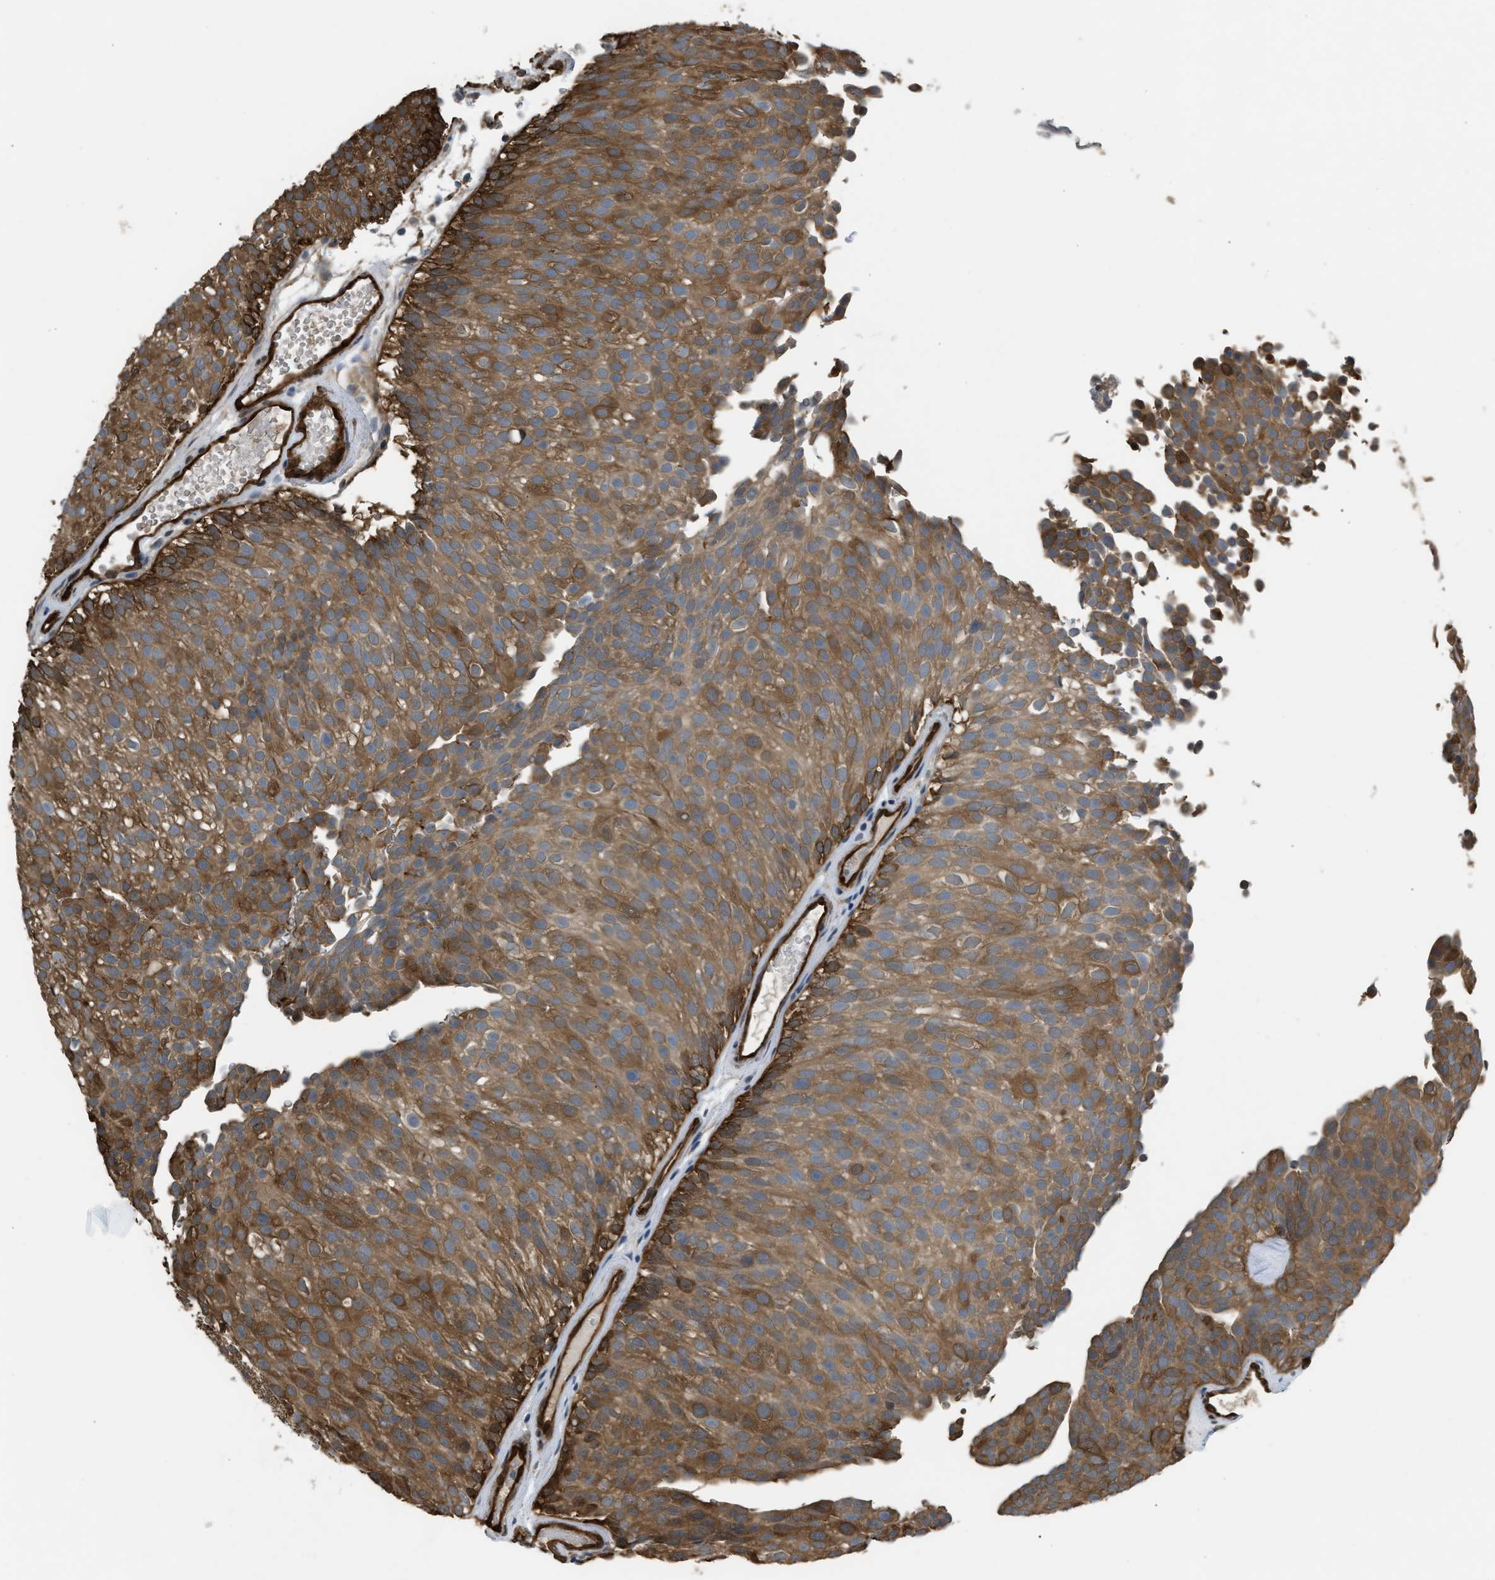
{"staining": {"intensity": "moderate", "quantity": ">75%", "location": "cytoplasmic/membranous"}, "tissue": "urothelial cancer", "cell_type": "Tumor cells", "image_type": "cancer", "snomed": [{"axis": "morphology", "description": "Urothelial carcinoma, Low grade"}, {"axis": "topography", "description": "Urinary bladder"}], "caption": "Human urothelial cancer stained for a protein (brown) shows moderate cytoplasmic/membranous positive positivity in approximately >75% of tumor cells.", "gene": "BAG3", "patient": {"sex": "male", "age": 78}}